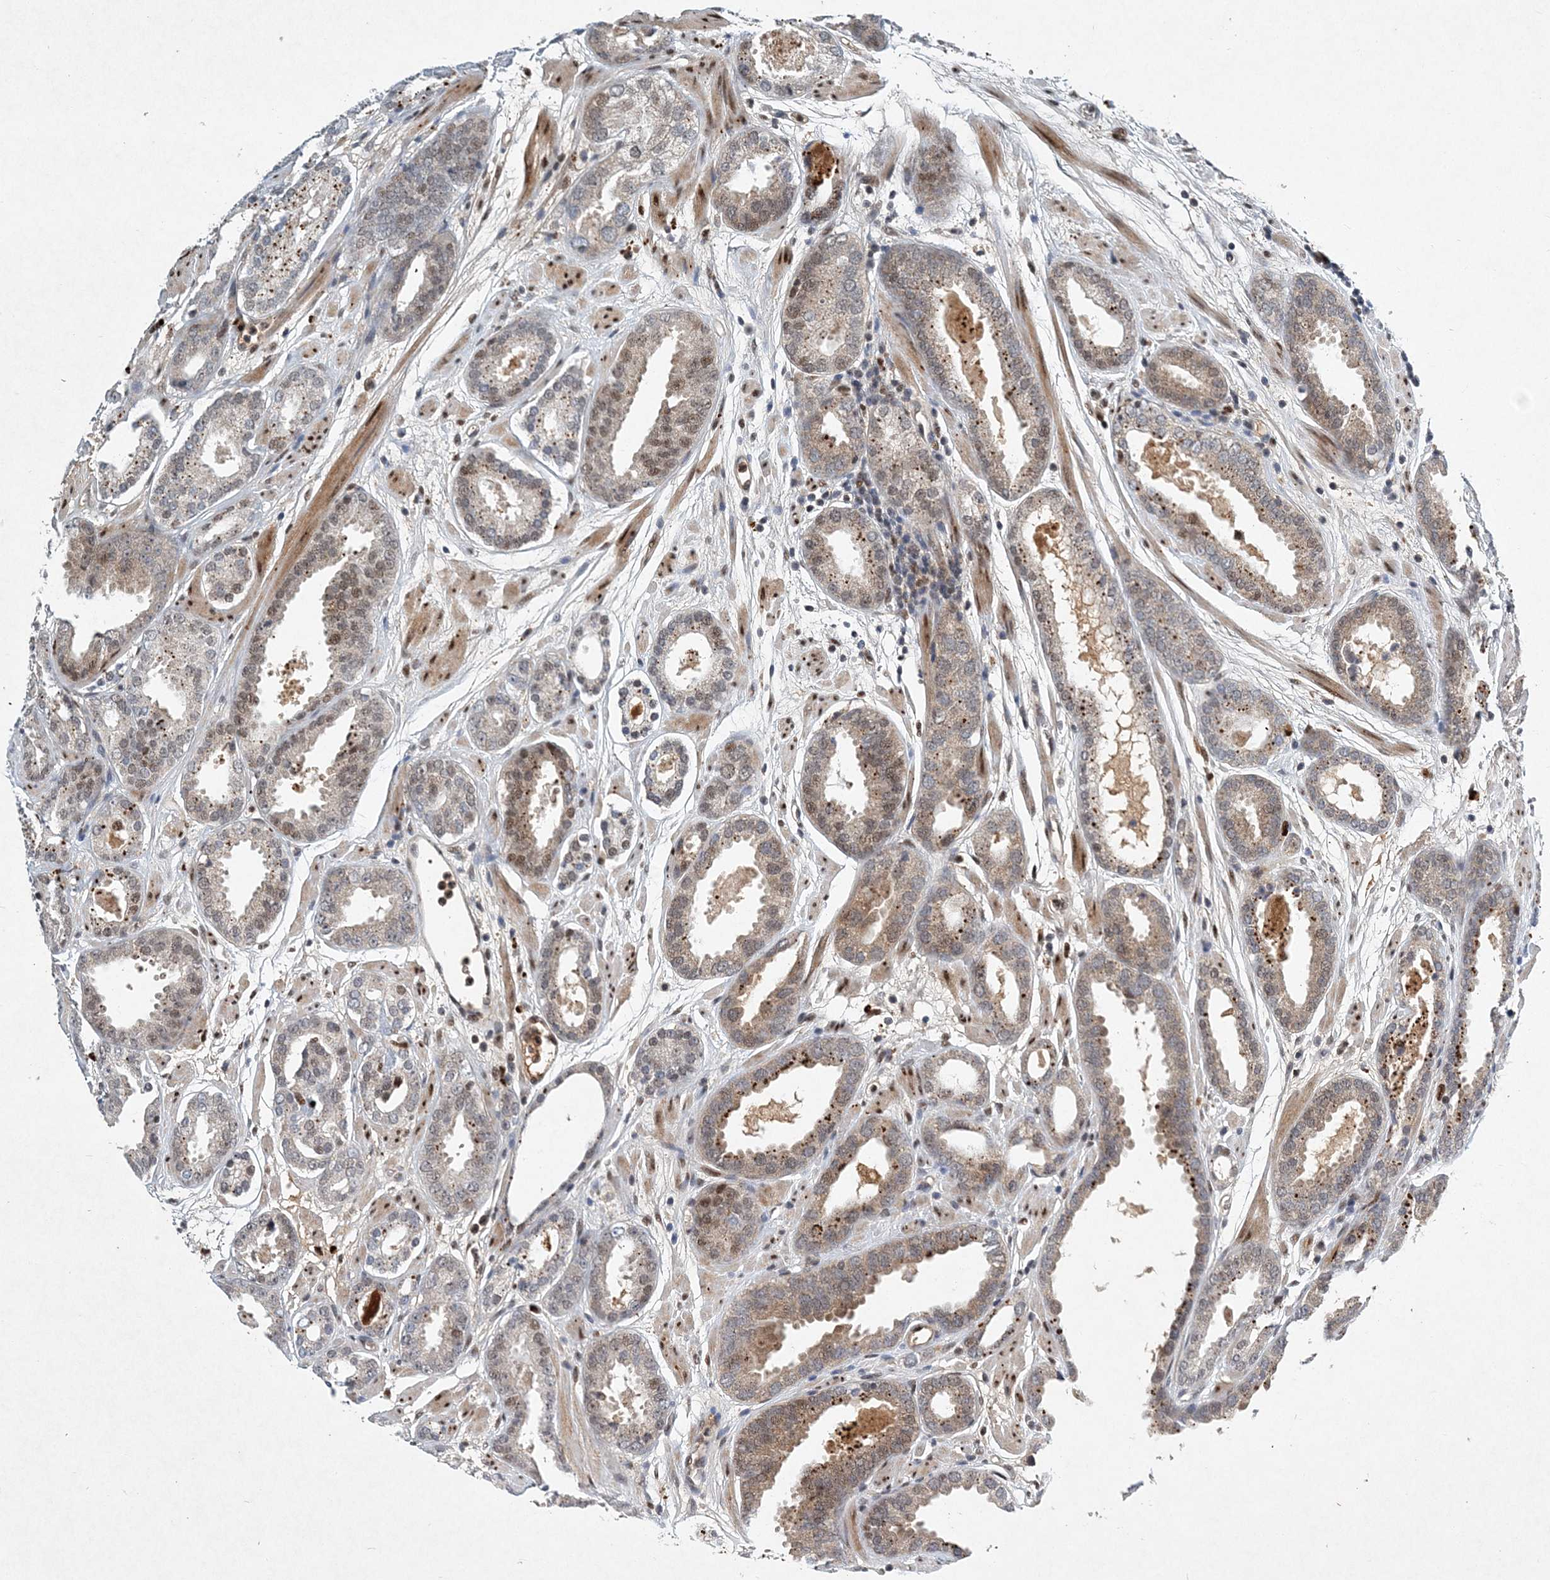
{"staining": {"intensity": "weak", "quantity": "25%-75%", "location": "cytoplasmic/membranous,nuclear"}, "tissue": "prostate cancer", "cell_type": "Tumor cells", "image_type": "cancer", "snomed": [{"axis": "morphology", "description": "Adenocarcinoma, Low grade"}, {"axis": "topography", "description": "Prostate"}], "caption": "The image demonstrates staining of low-grade adenocarcinoma (prostate), revealing weak cytoplasmic/membranous and nuclear protein expression (brown color) within tumor cells.", "gene": "KPNA4", "patient": {"sex": "male", "age": 69}}